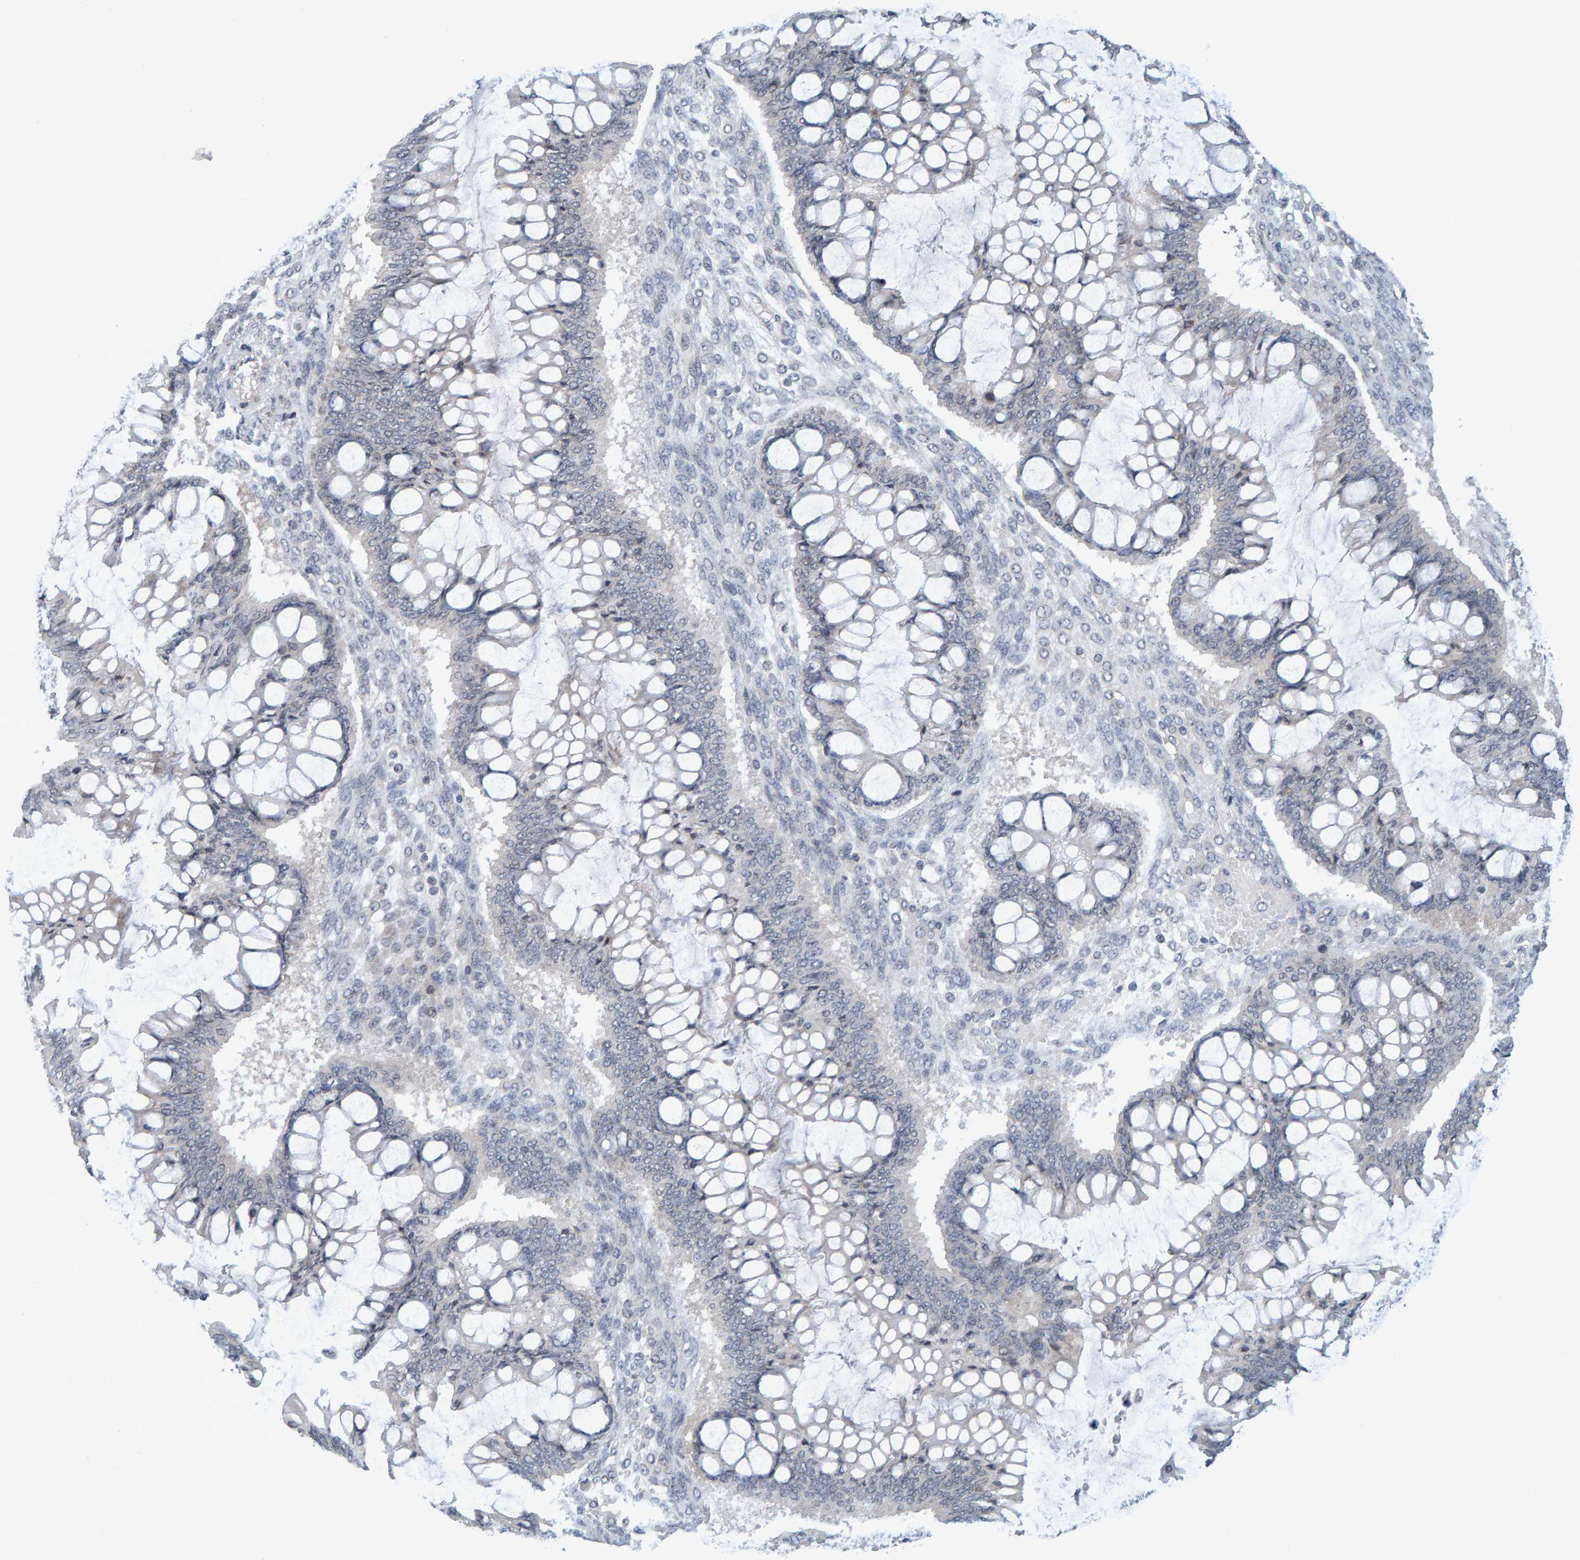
{"staining": {"intensity": "negative", "quantity": "none", "location": "none"}, "tissue": "ovarian cancer", "cell_type": "Tumor cells", "image_type": "cancer", "snomed": [{"axis": "morphology", "description": "Cystadenocarcinoma, mucinous, NOS"}, {"axis": "topography", "description": "Ovary"}], "caption": "Protein analysis of ovarian cancer (mucinous cystadenocarcinoma) reveals no significant positivity in tumor cells.", "gene": "CDH2", "patient": {"sex": "female", "age": 73}}